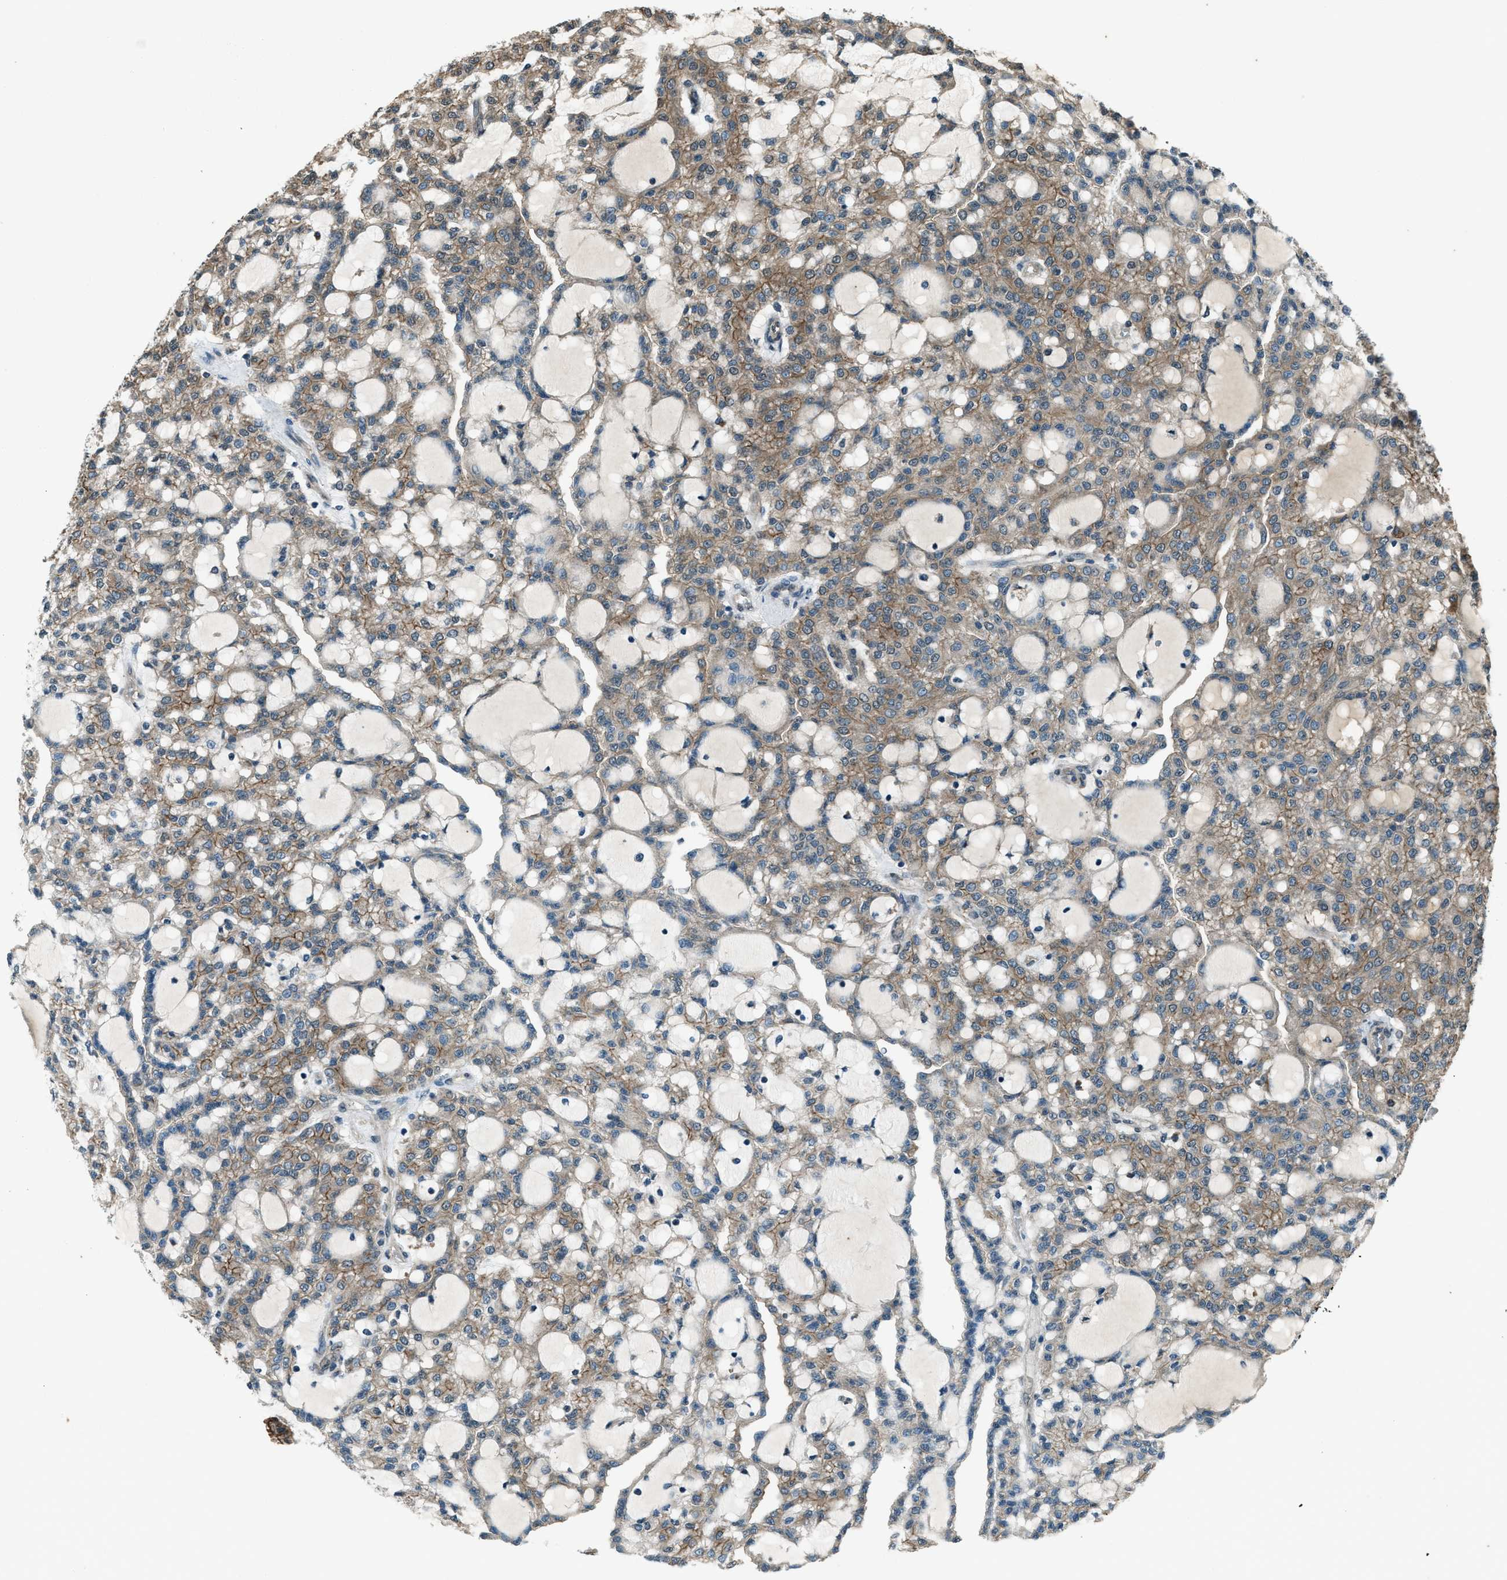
{"staining": {"intensity": "moderate", "quantity": ">75%", "location": "cytoplasmic/membranous"}, "tissue": "renal cancer", "cell_type": "Tumor cells", "image_type": "cancer", "snomed": [{"axis": "morphology", "description": "Adenocarcinoma, NOS"}, {"axis": "topography", "description": "Kidney"}], "caption": "There is medium levels of moderate cytoplasmic/membranous staining in tumor cells of adenocarcinoma (renal), as demonstrated by immunohistochemical staining (brown color).", "gene": "SVIL", "patient": {"sex": "male", "age": 63}}